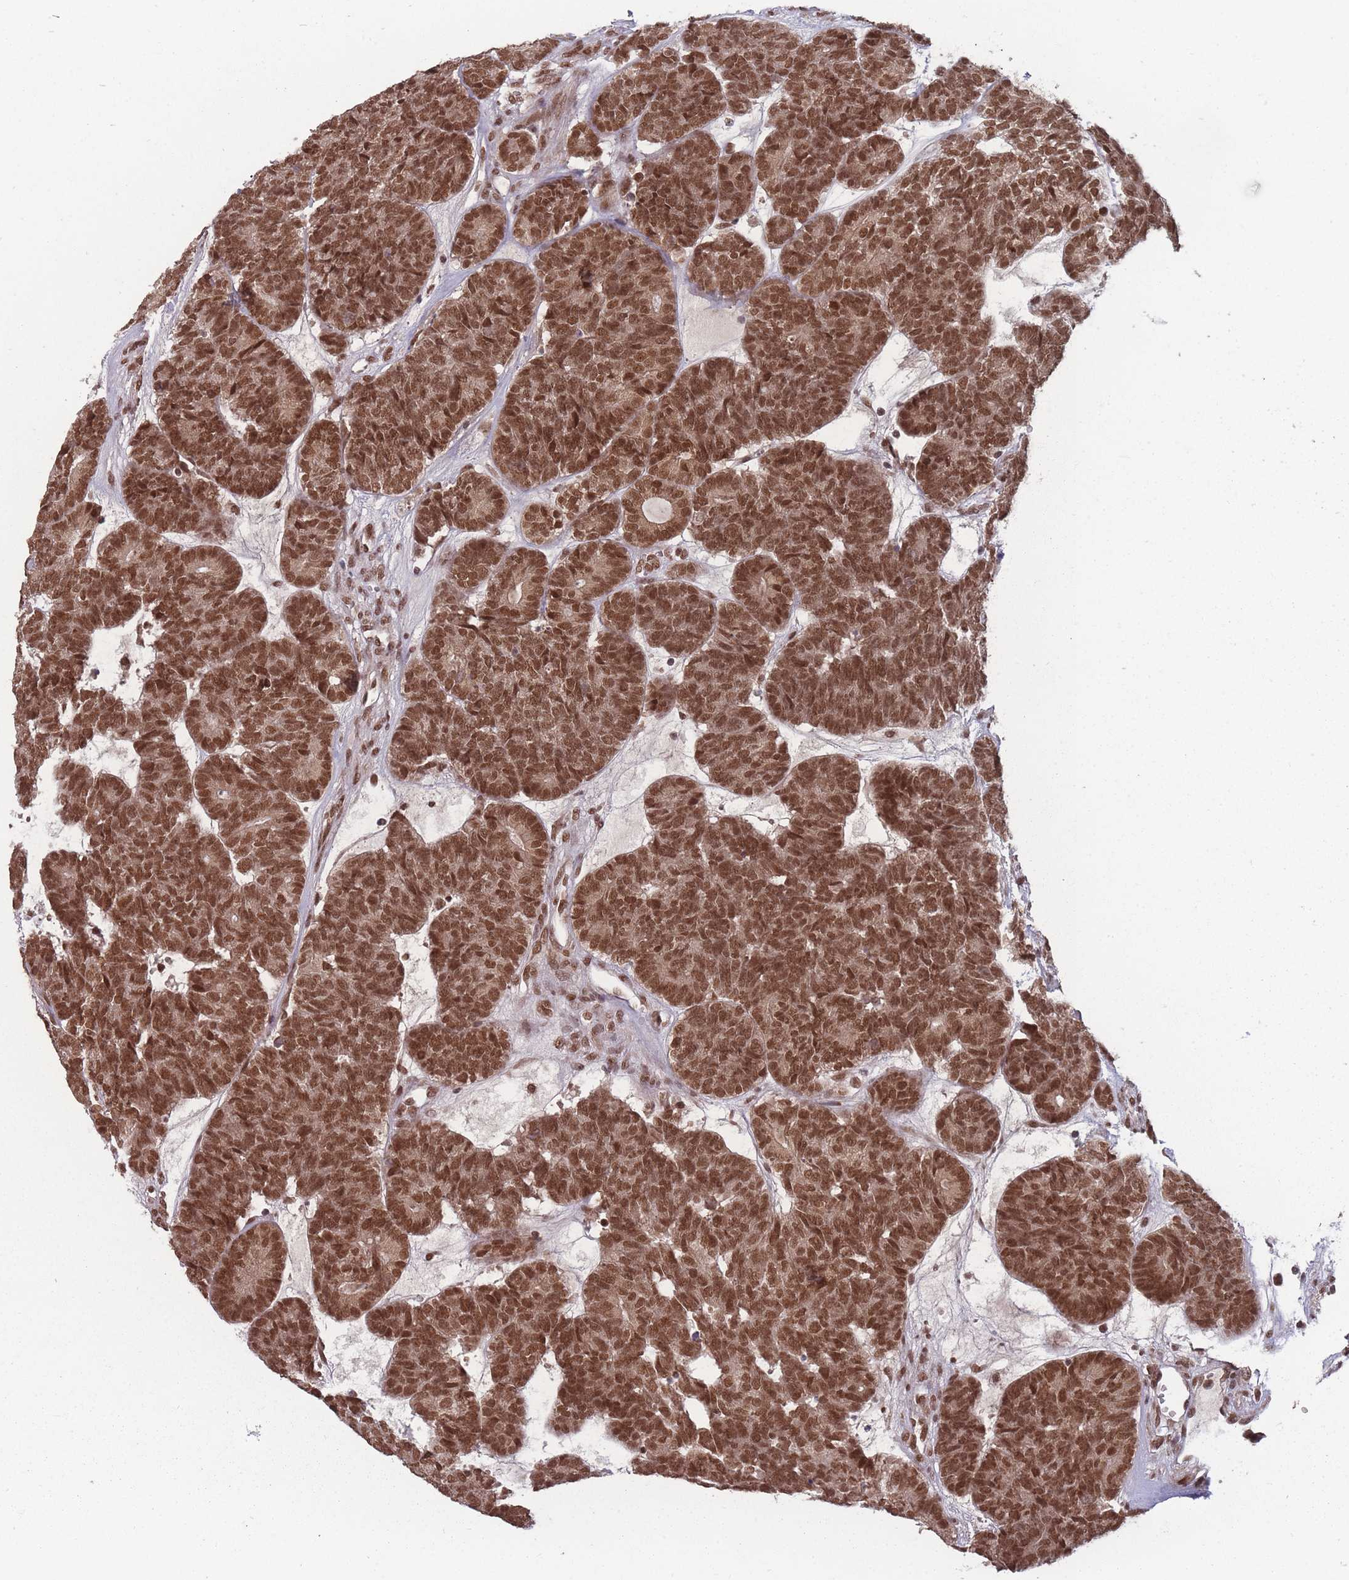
{"staining": {"intensity": "strong", "quantity": ">75%", "location": "nuclear"}, "tissue": "head and neck cancer", "cell_type": "Tumor cells", "image_type": "cancer", "snomed": [{"axis": "morphology", "description": "Adenocarcinoma, NOS"}, {"axis": "topography", "description": "Head-Neck"}], "caption": "Immunohistochemistry micrograph of head and neck adenocarcinoma stained for a protein (brown), which shows high levels of strong nuclear positivity in approximately >75% of tumor cells.", "gene": "TMED3", "patient": {"sex": "female", "age": 81}}